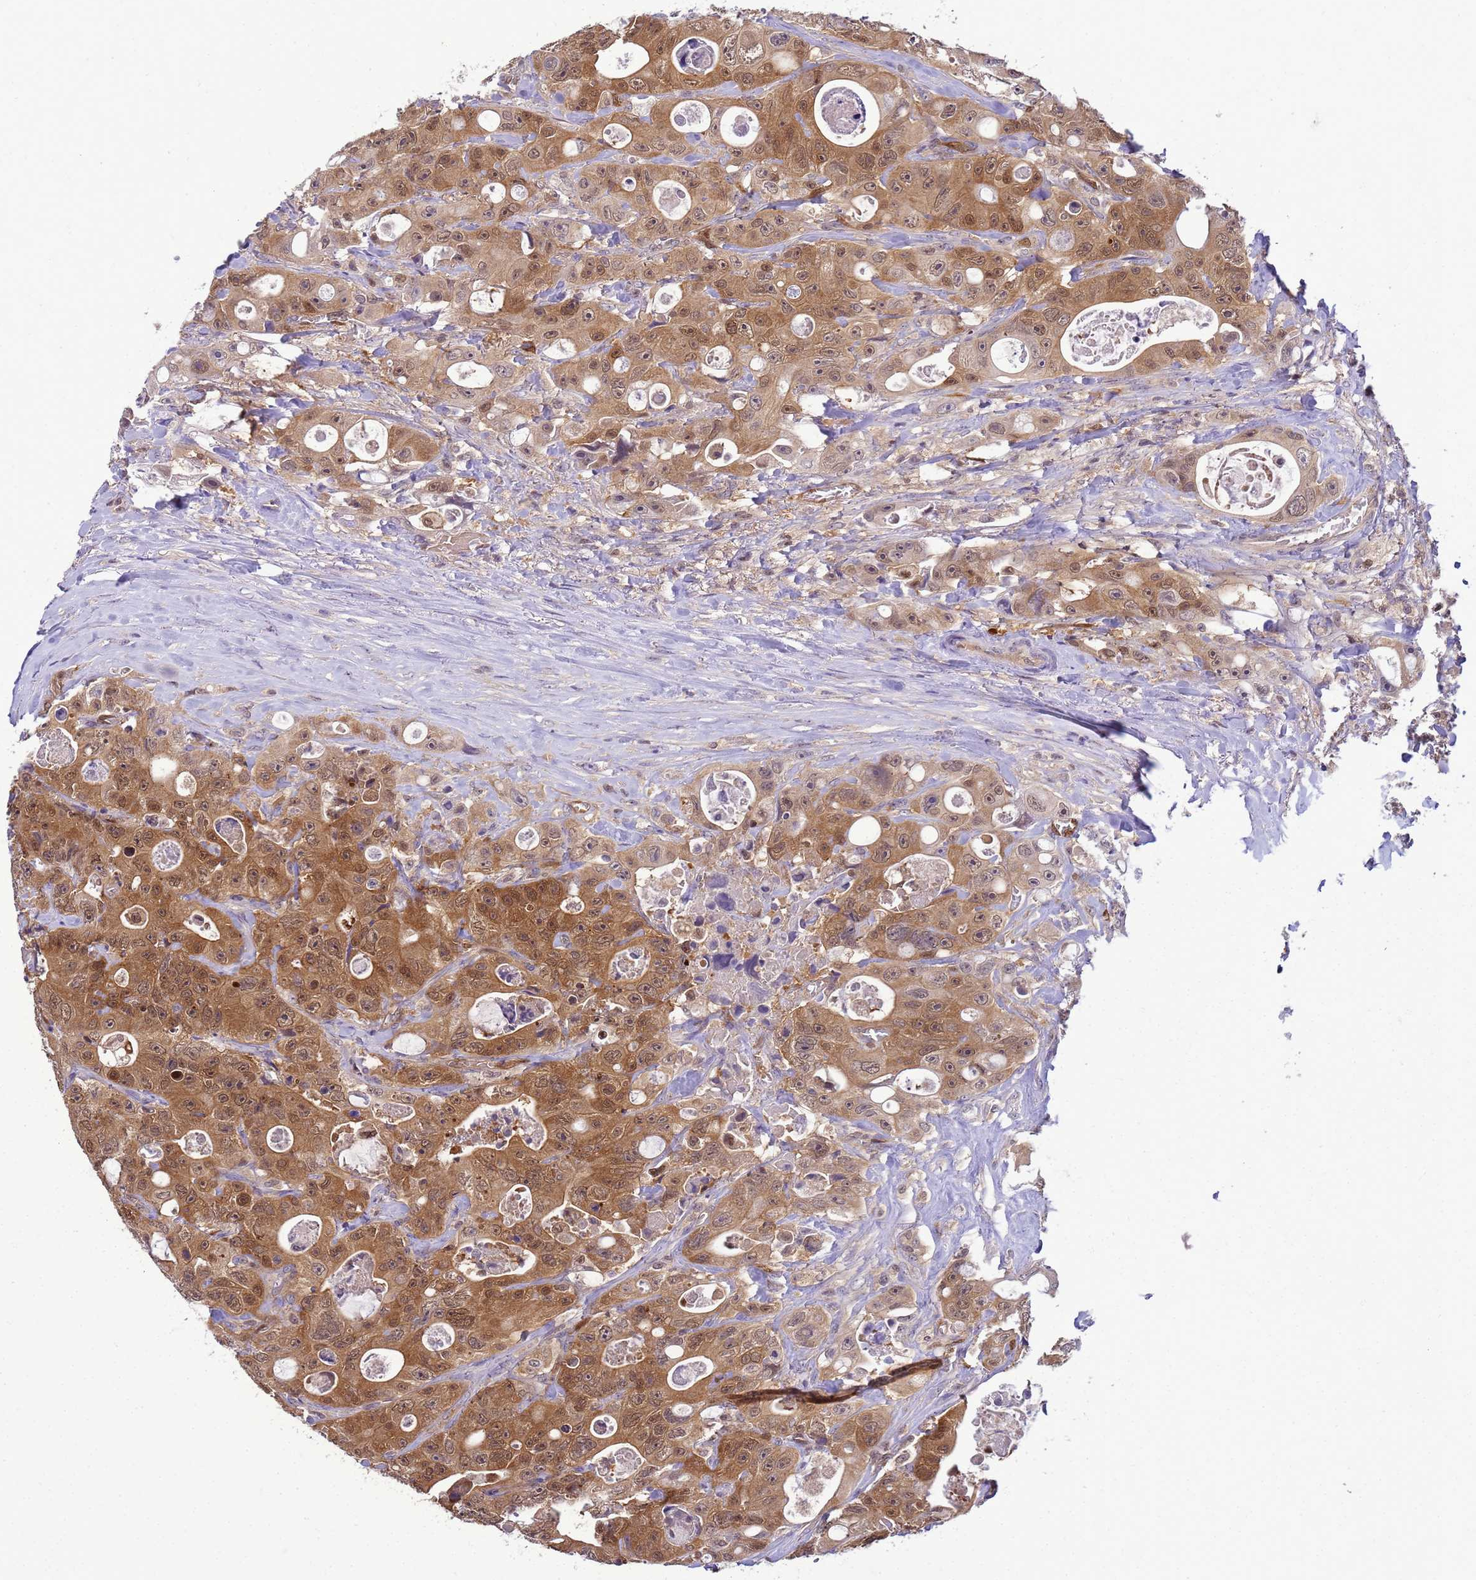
{"staining": {"intensity": "moderate", "quantity": ">75%", "location": "cytoplasmic/membranous,nuclear"}, "tissue": "colorectal cancer", "cell_type": "Tumor cells", "image_type": "cancer", "snomed": [{"axis": "morphology", "description": "Adenocarcinoma, NOS"}, {"axis": "topography", "description": "Colon"}], "caption": "This is an image of IHC staining of adenocarcinoma (colorectal), which shows moderate staining in the cytoplasmic/membranous and nuclear of tumor cells.", "gene": "DDI2", "patient": {"sex": "female", "age": 46}}